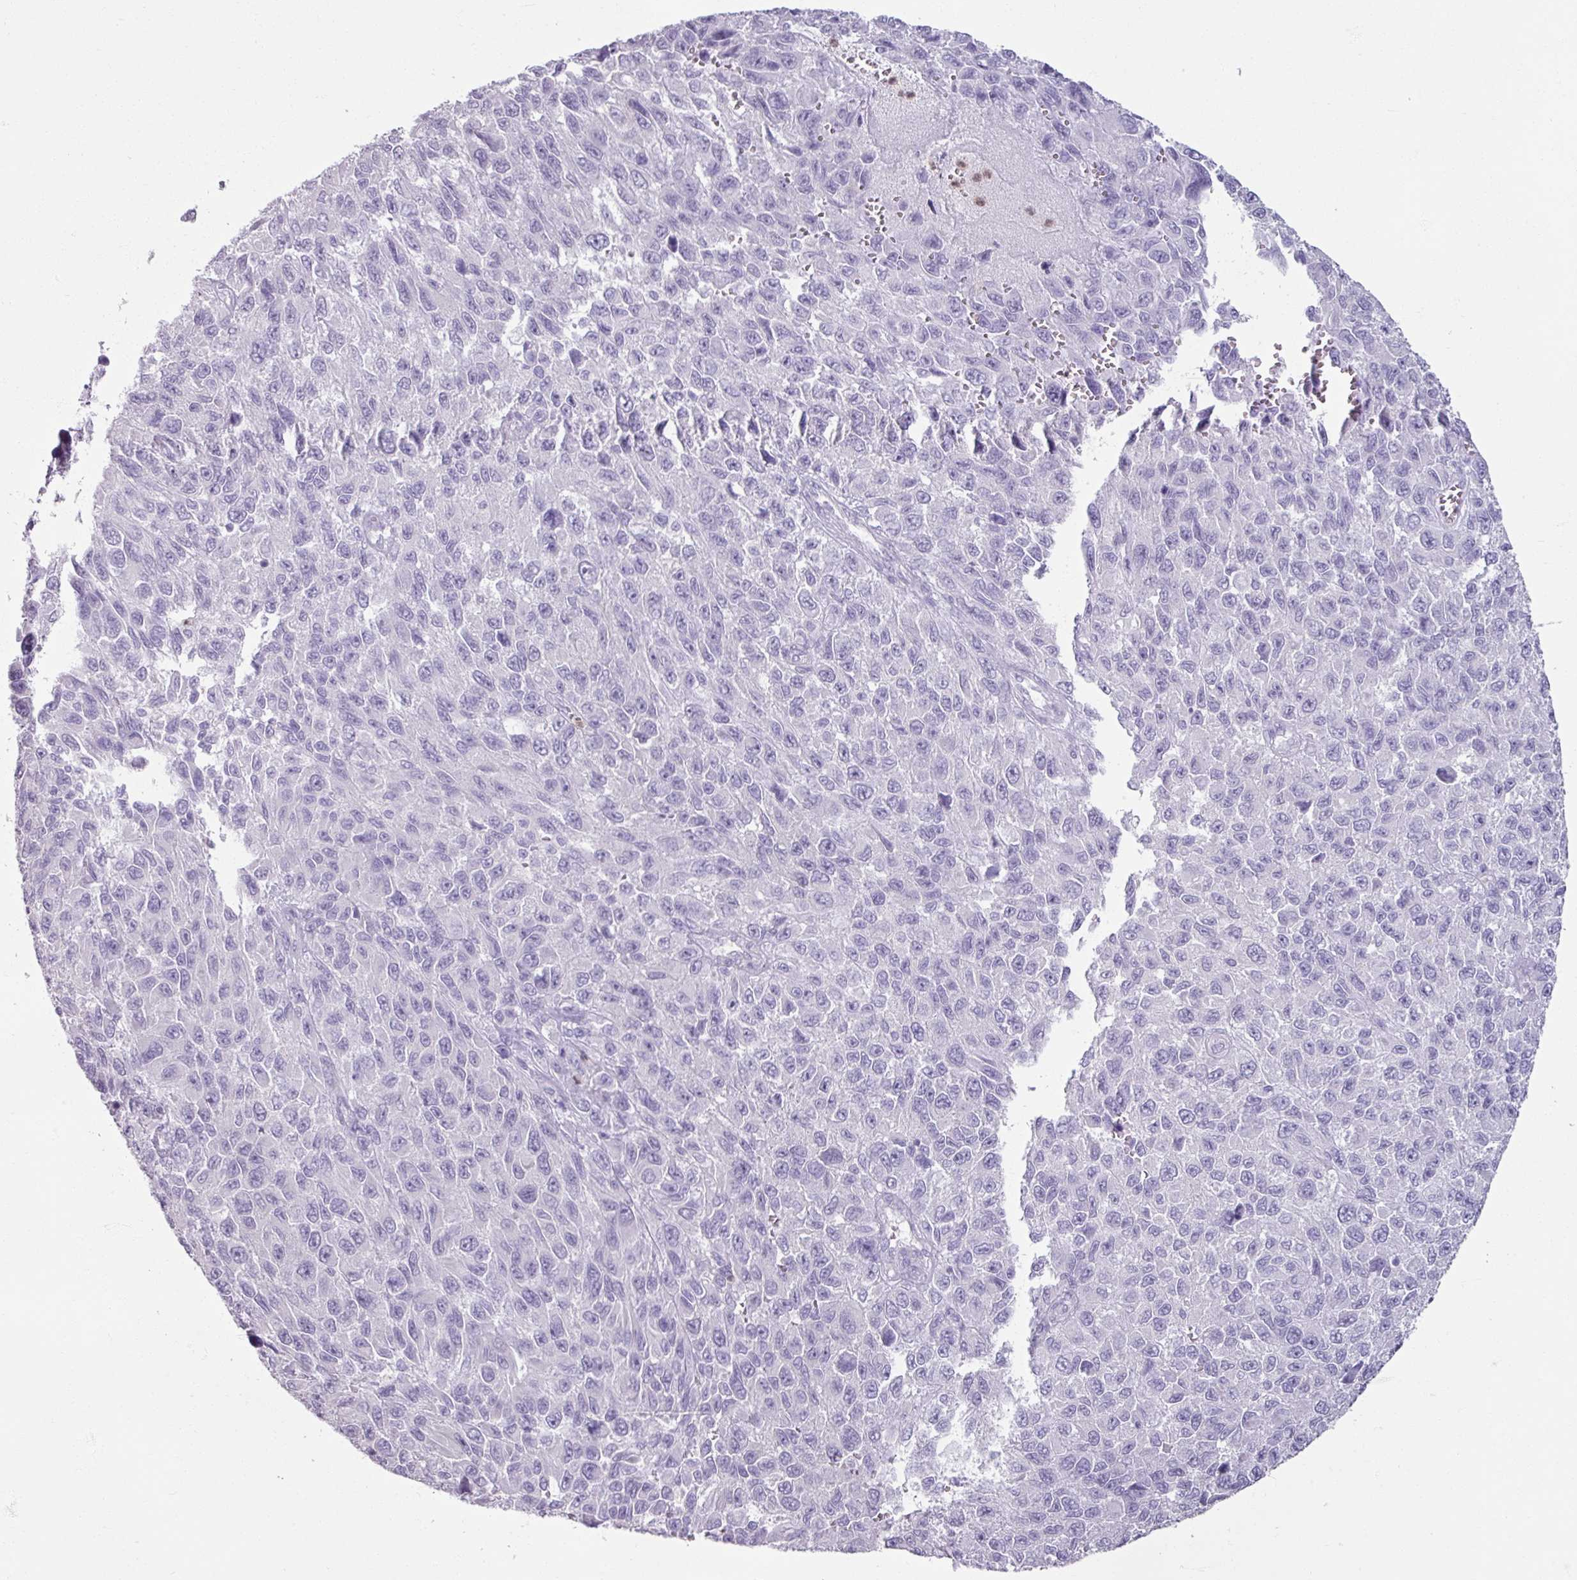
{"staining": {"intensity": "negative", "quantity": "none", "location": "none"}, "tissue": "melanoma", "cell_type": "Tumor cells", "image_type": "cancer", "snomed": [{"axis": "morphology", "description": "Normal tissue, NOS"}, {"axis": "morphology", "description": "Malignant melanoma, NOS"}, {"axis": "topography", "description": "Skin"}], "caption": "The immunohistochemistry image has no significant positivity in tumor cells of malignant melanoma tissue.", "gene": "ARG1", "patient": {"sex": "female", "age": 96}}